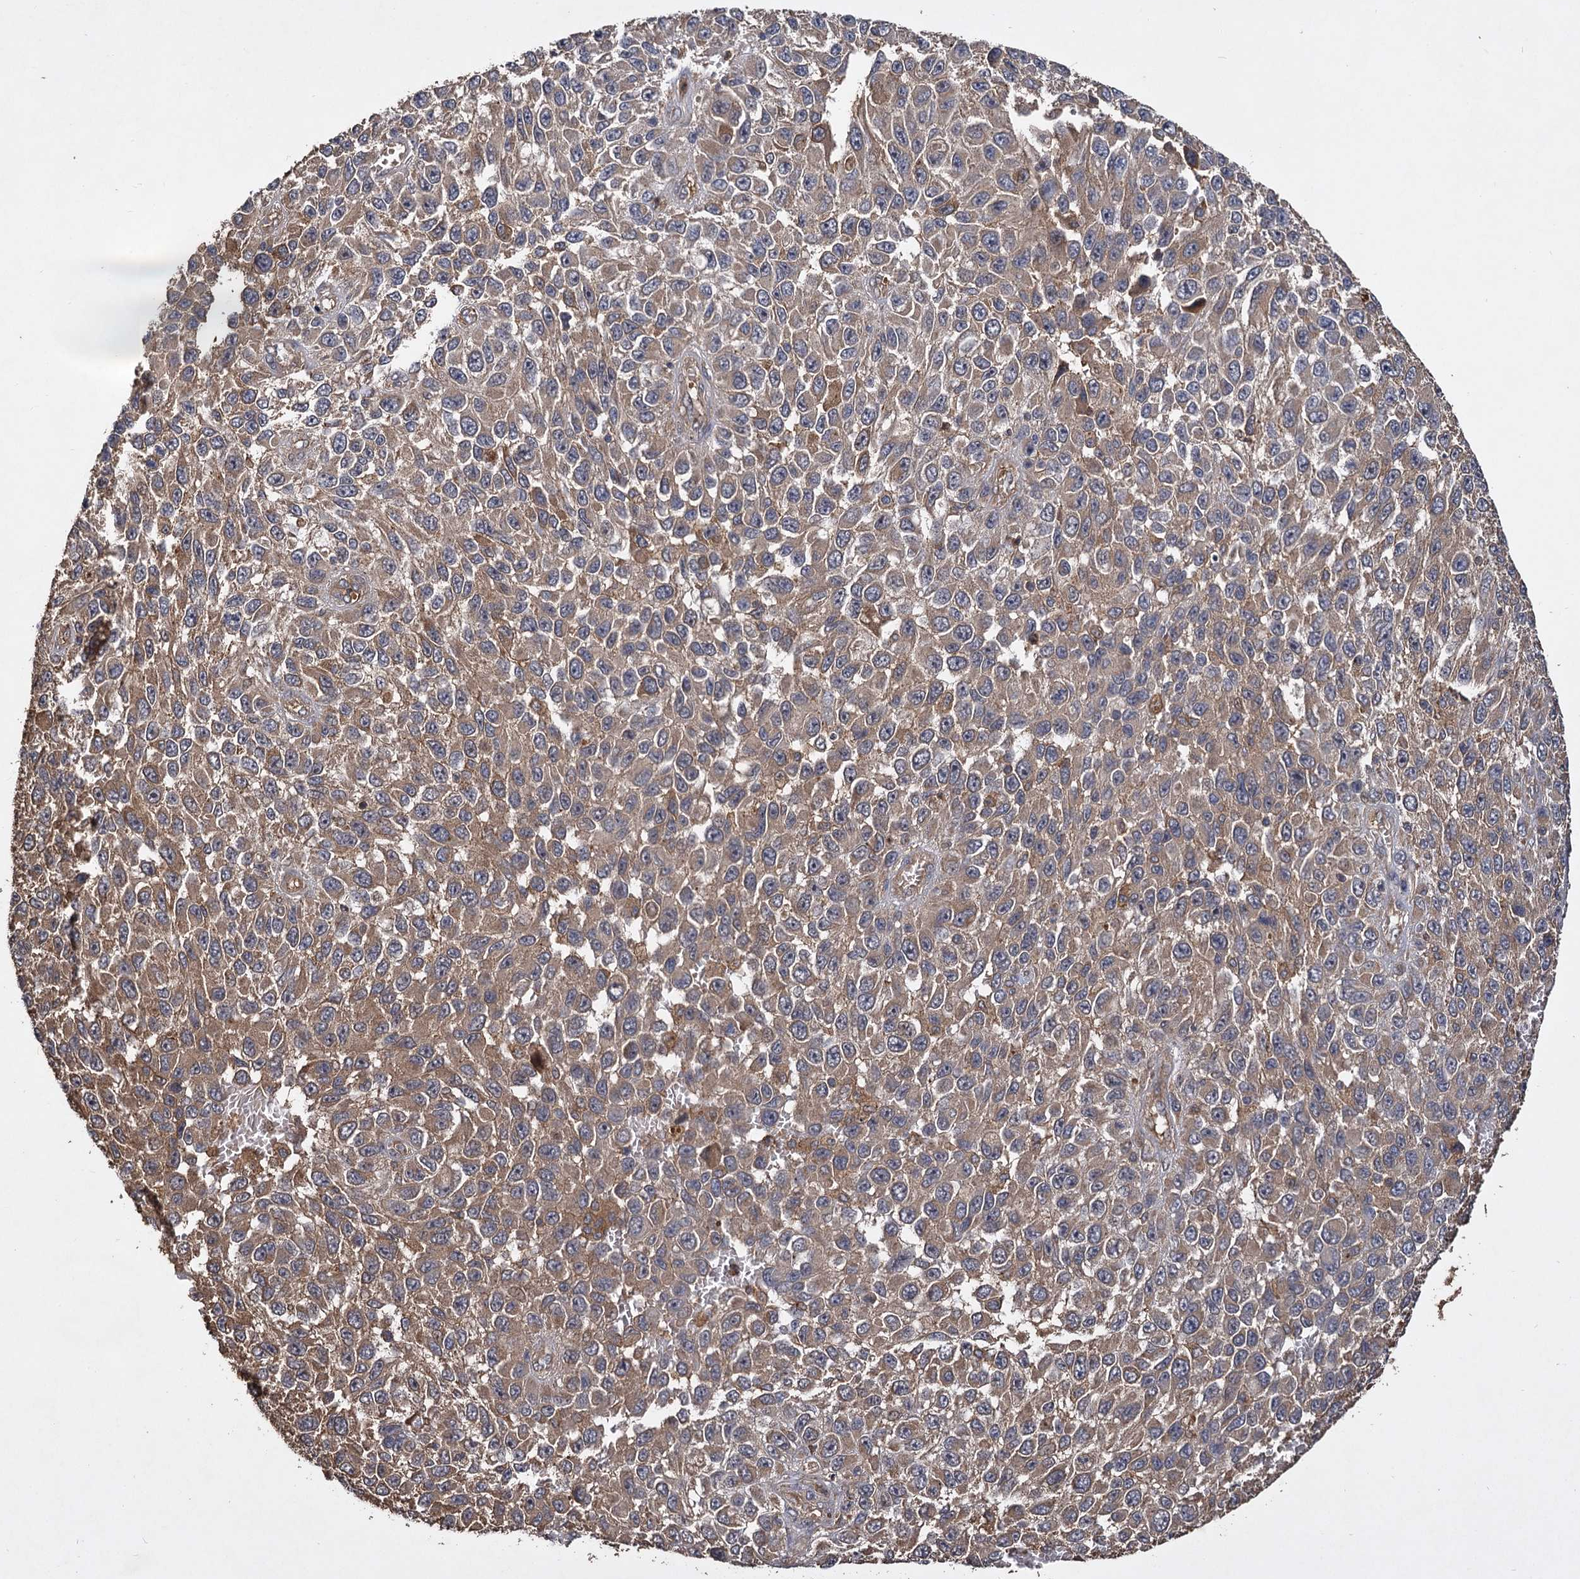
{"staining": {"intensity": "moderate", "quantity": "25%-75%", "location": "cytoplasmic/membranous"}, "tissue": "melanoma", "cell_type": "Tumor cells", "image_type": "cancer", "snomed": [{"axis": "morphology", "description": "Normal tissue, NOS"}, {"axis": "morphology", "description": "Malignant melanoma, NOS"}, {"axis": "topography", "description": "Skin"}], "caption": "Malignant melanoma was stained to show a protein in brown. There is medium levels of moderate cytoplasmic/membranous positivity in approximately 25%-75% of tumor cells. The protein is shown in brown color, while the nuclei are stained blue.", "gene": "GCLC", "patient": {"sex": "female", "age": 96}}